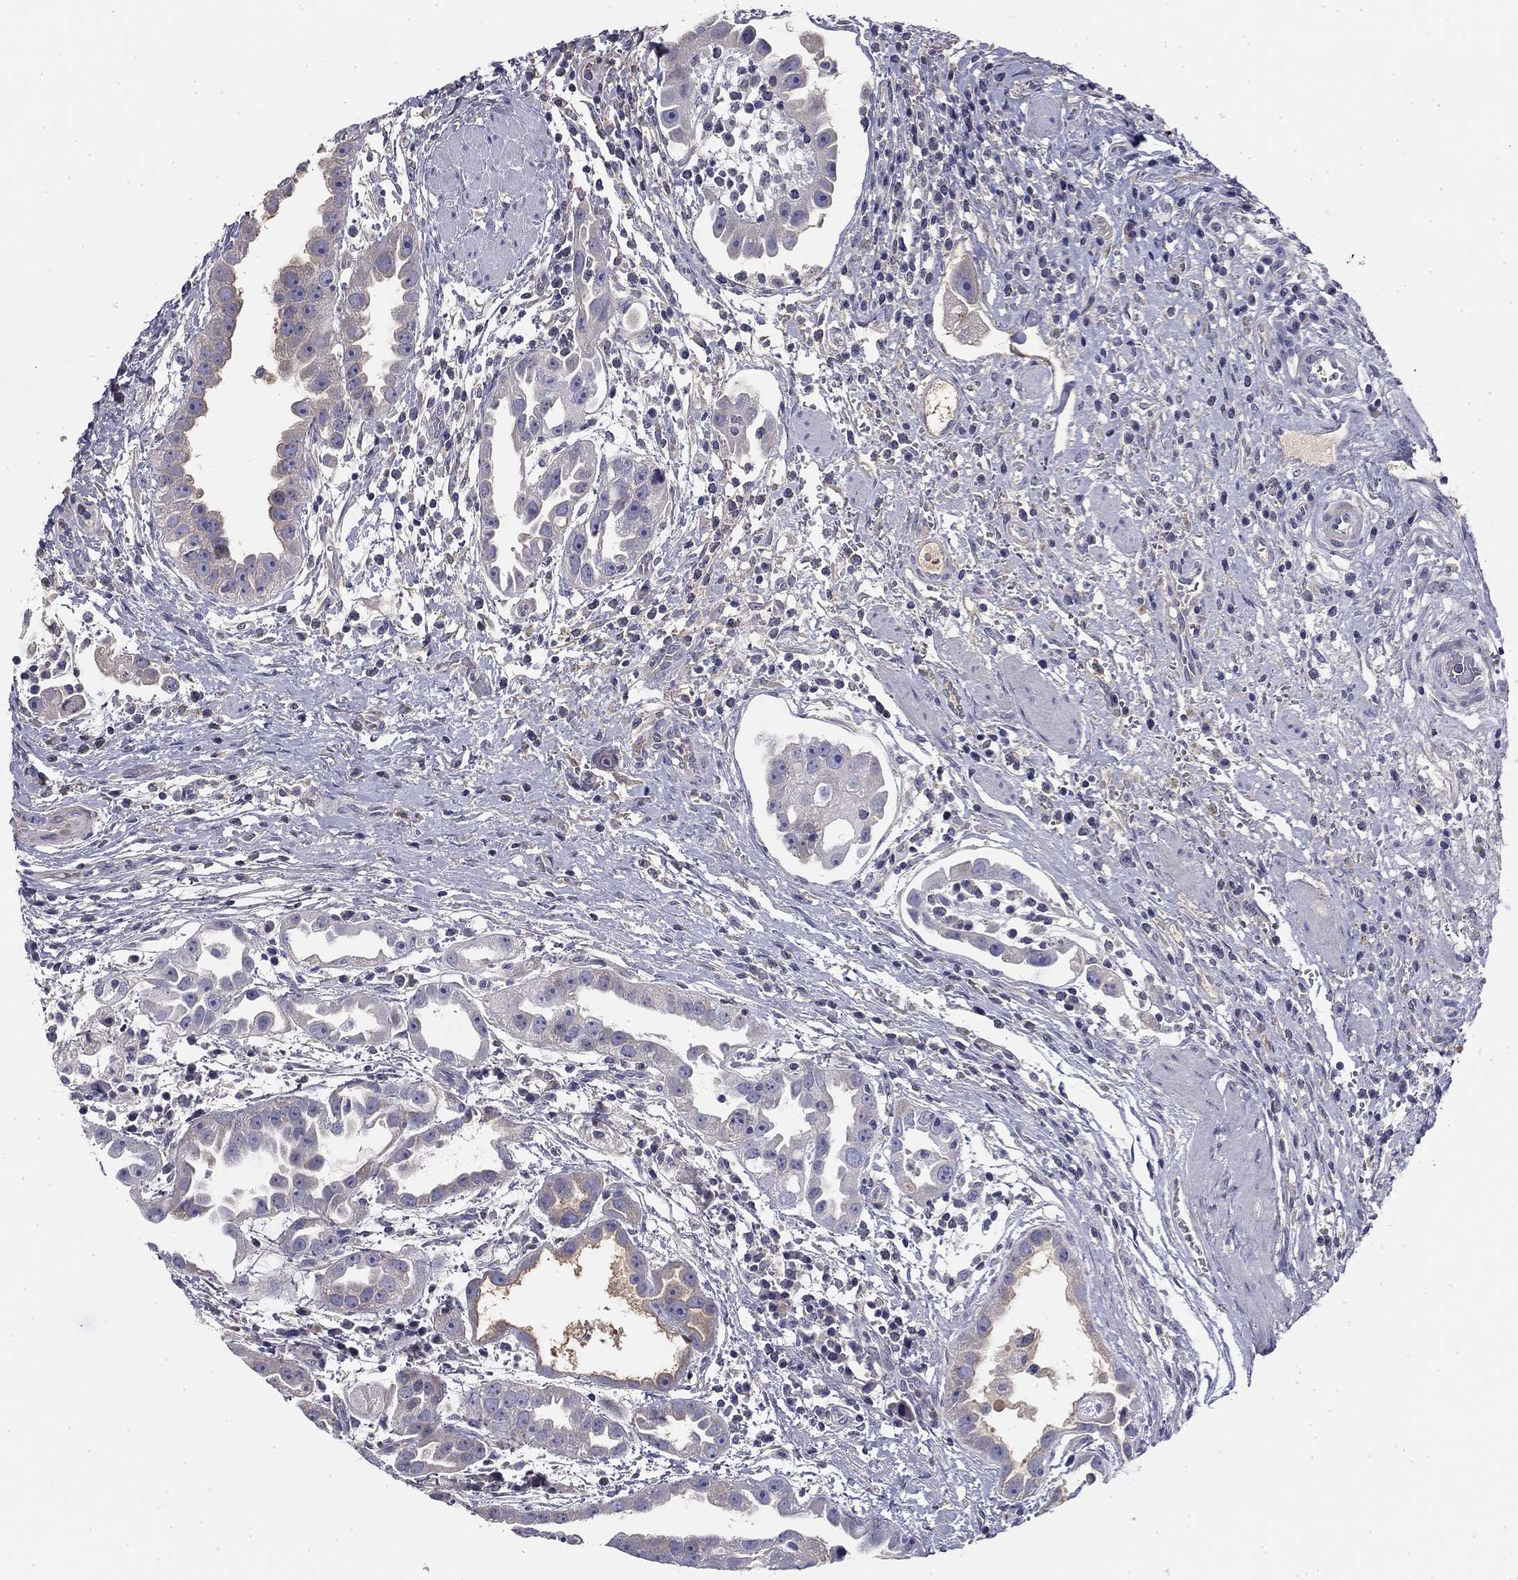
{"staining": {"intensity": "negative", "quantity": "none", "location": "none"}, "tissue": "urothelial cancer", "cell_type": "Tumor cells", "image_type": "cancer", "snomed": [{"axis": "morphology", "description": "Urothelial carcinoma, High grade"}, {"axis": "topography", "description": "Urinary bladder"}], "caption": "Protein analysis of urothelial carcinoma (high-grade) reveals no significant staining in tumor cells.", "gene": "CPLX4", "patient": {"sex": "female", "age": 41}}